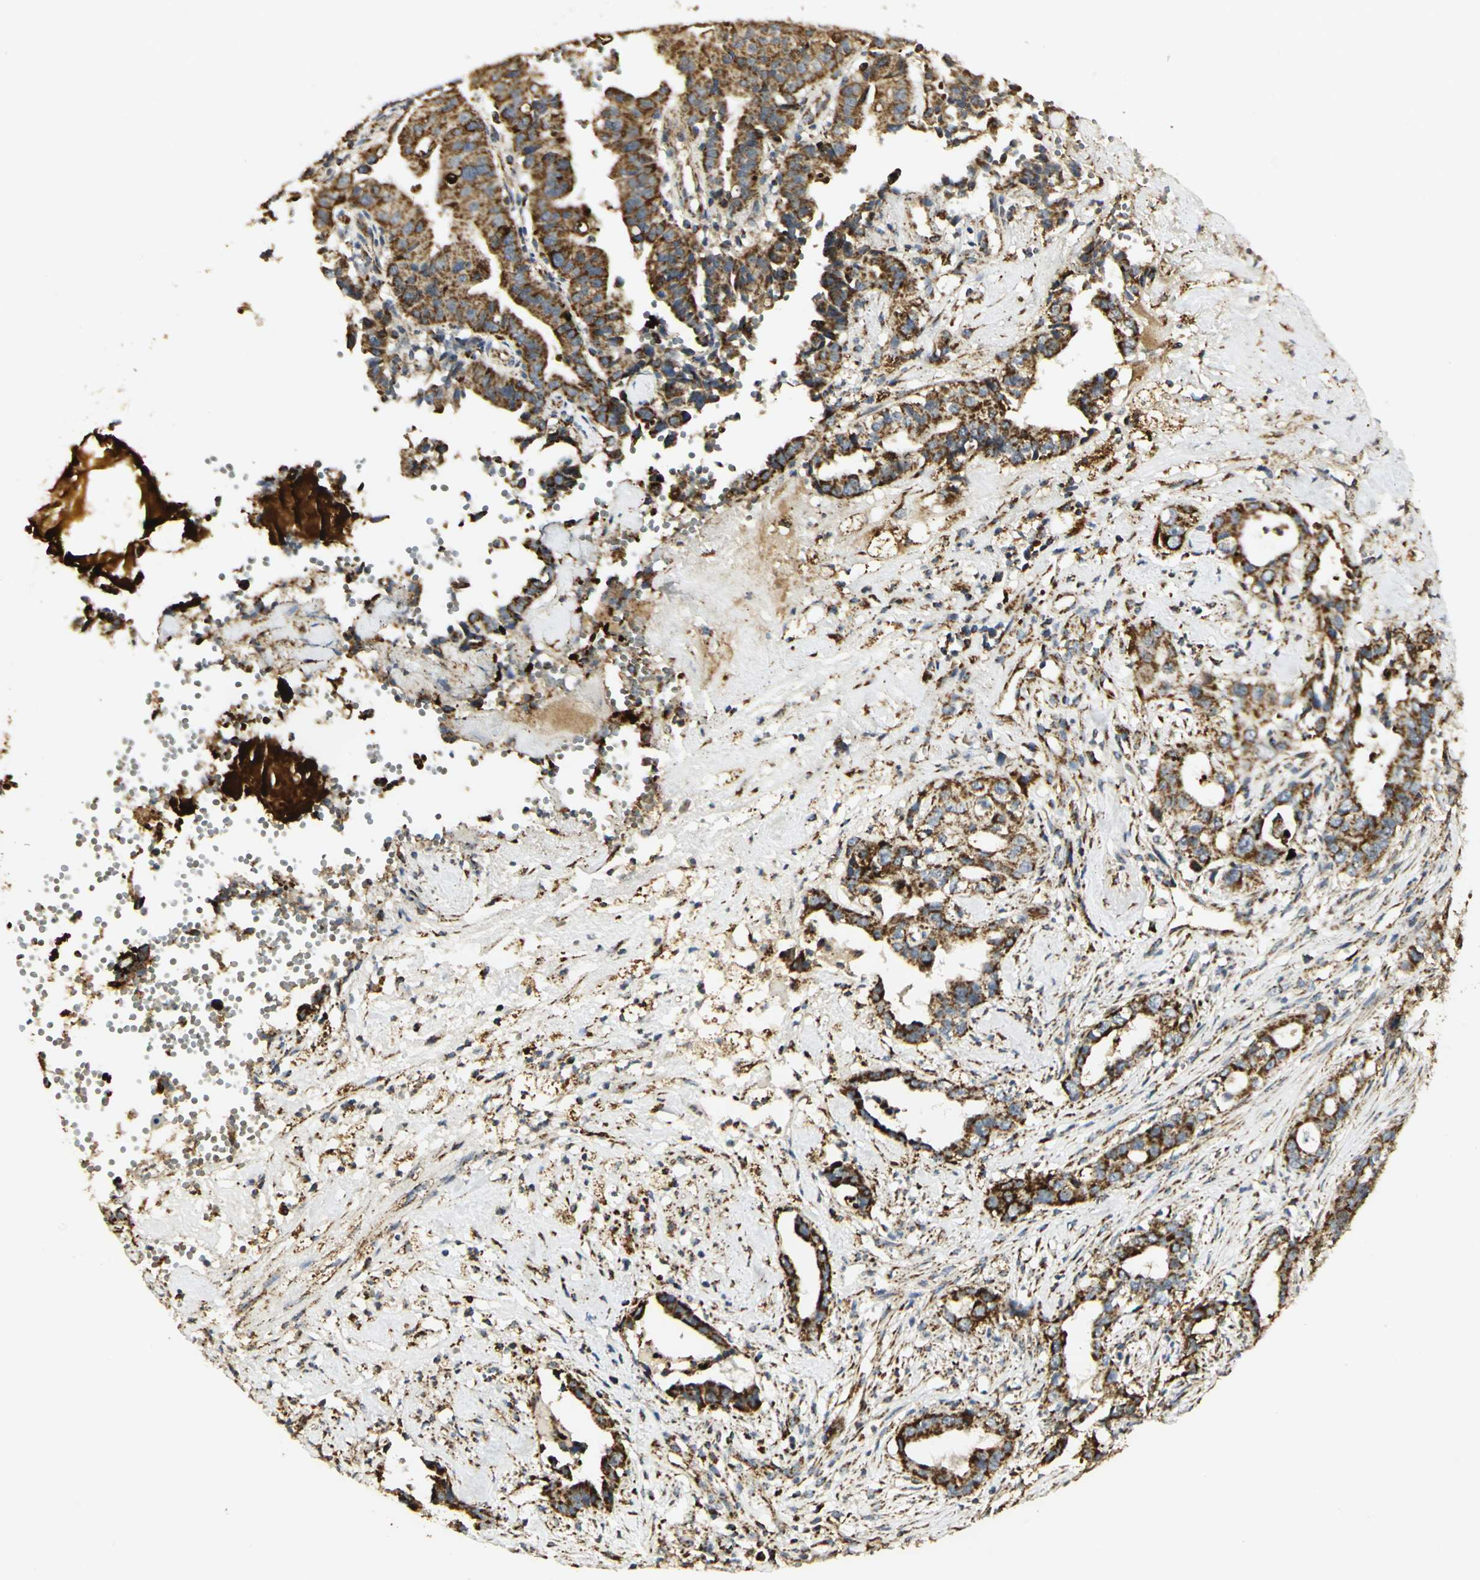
{"staining": {"intensity": "strong", "quantity": ">75%", "location": "cytoplasmic/membranous"}, "tissue": "liver cancer", "cell_type": "Tumor cells", "image_type": "cancer", "snomed": [{"axis": "morphology", "description": "Cholangiocarcinoma"}, {"axis": "topography", "description": "Liver"}], "caption": "Immunohistochemical staining of human liver cancer (cholangiocarcinoma) shows strong cytoplasmic/membranous protein positivity in approximately >75% of tumor cells. The protein of interest is shown in brown color, while the nuclei are stained blue.", "gene": "VDAC1", "patient": {"sex": "female", "age": 61}}